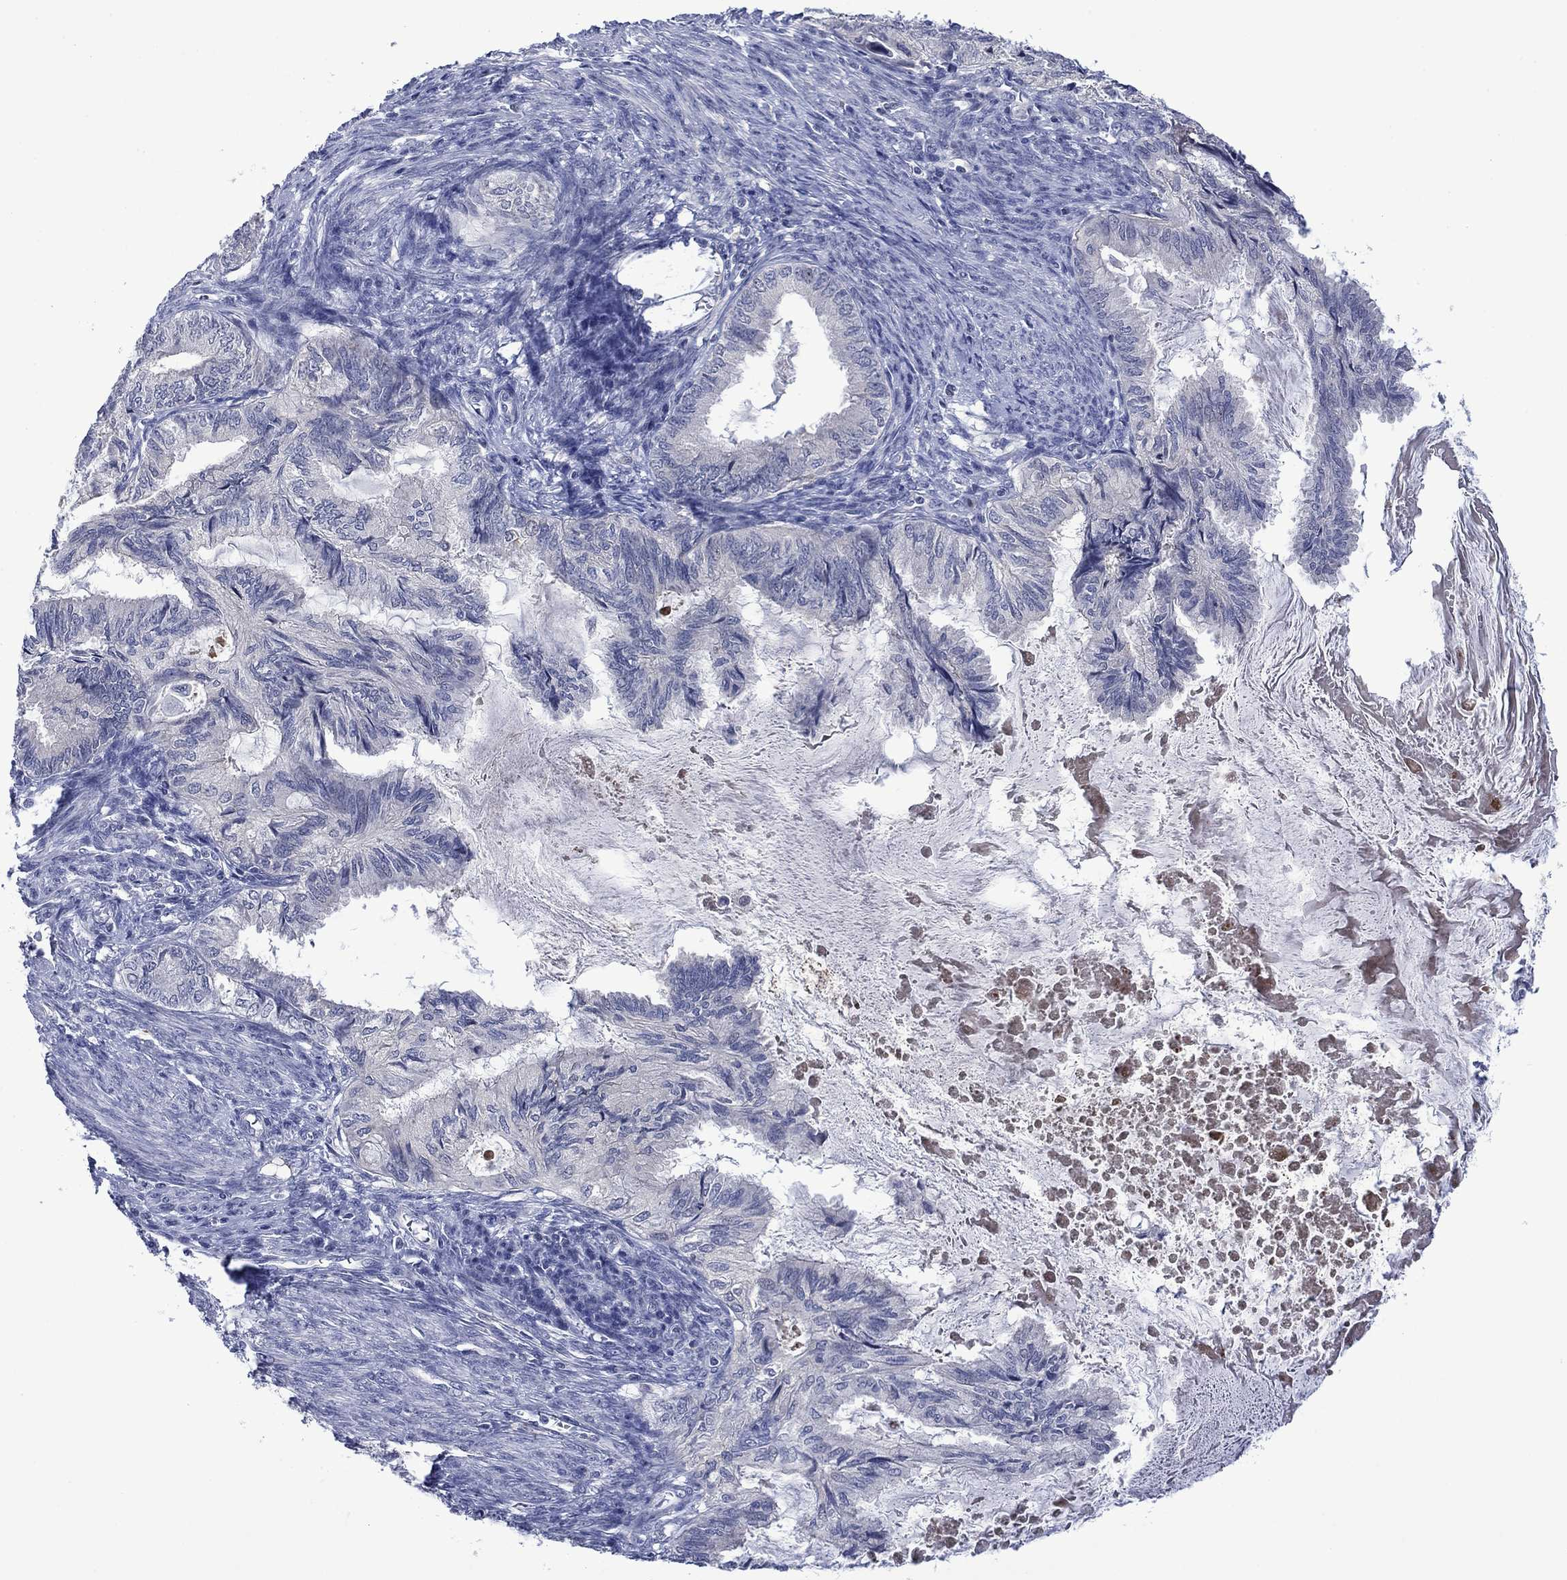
{"staining": {"intensity": "negative", "quantity": "none", "location": "none"}, "tissue": "endometrial cancer", "cell_type": "Tumor cells", "image_type": "cancer", "snomed": [{"axis": "morphology", "description": "Adenocarcinoma, NOS"}, {"axis": "topography", "description": "Endometrium"}], "caption": "This is an immunohistochemistry histopathology image of adenocarcinoma (endometrial). There is no staining in tumor cells.", "gene": "AGL", "patient": {"sex": "female", "age": 86}}